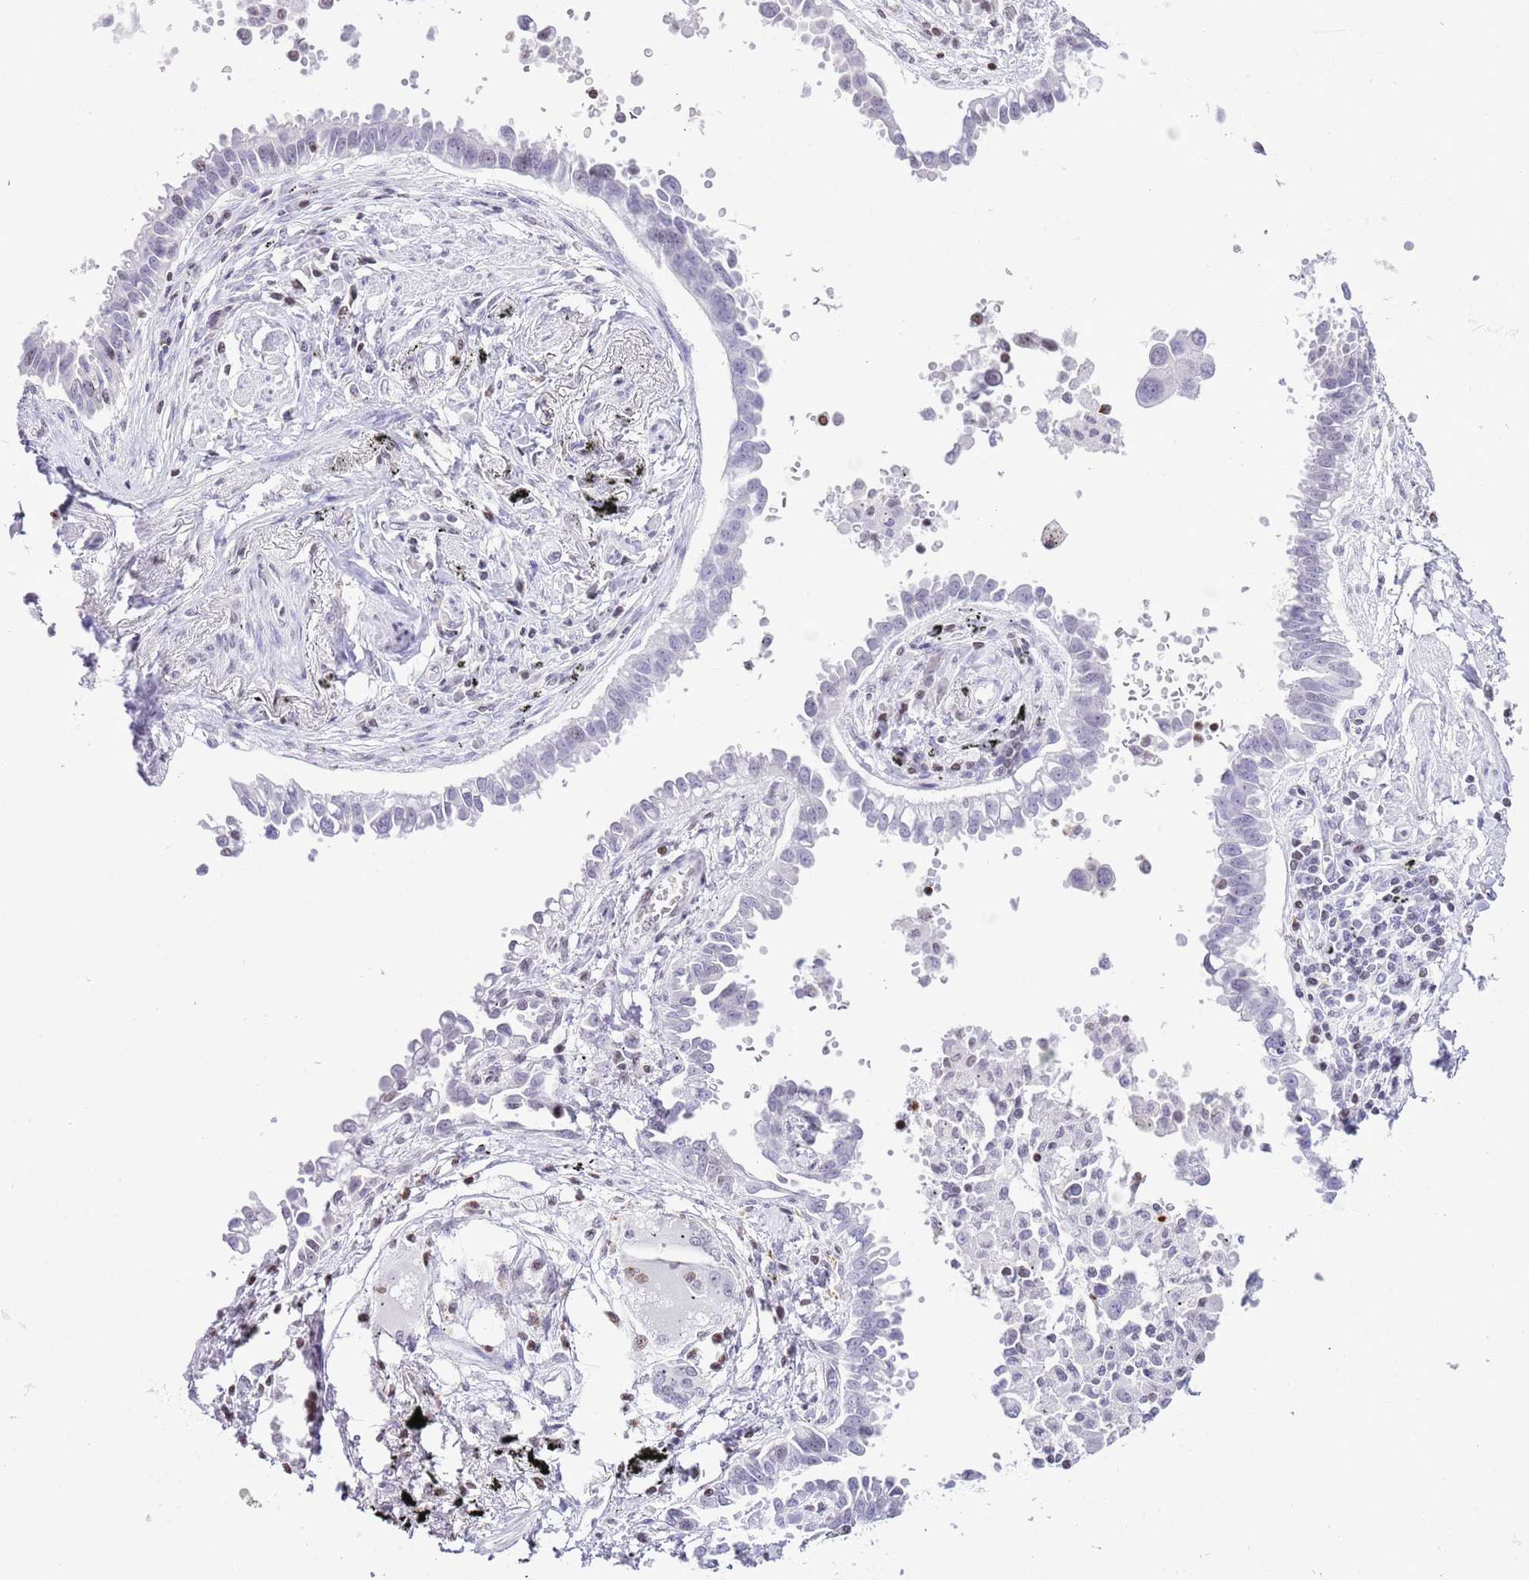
{"staining": {"intensity": "negative", "quantity": "none", "location": "none"}, "tissue": "lung cancer", "cell_type": "Tumor cells", "image_type": "cancer", "snomed": [{"axis": "morphology", "description": "Adenocarcinoma, NOS"}, {"axis": "topography", "description": "Lung"}], "caption": "High magnification brightfield microscopy of lung cancer stained with DAB (3,3'-diaminobenzidine) (brown) and counterstained with hematoxylin (blue): tumor cells show no significant expression.", "gene": "PRR15", "patient": {"sex": "male", "age": 67}}